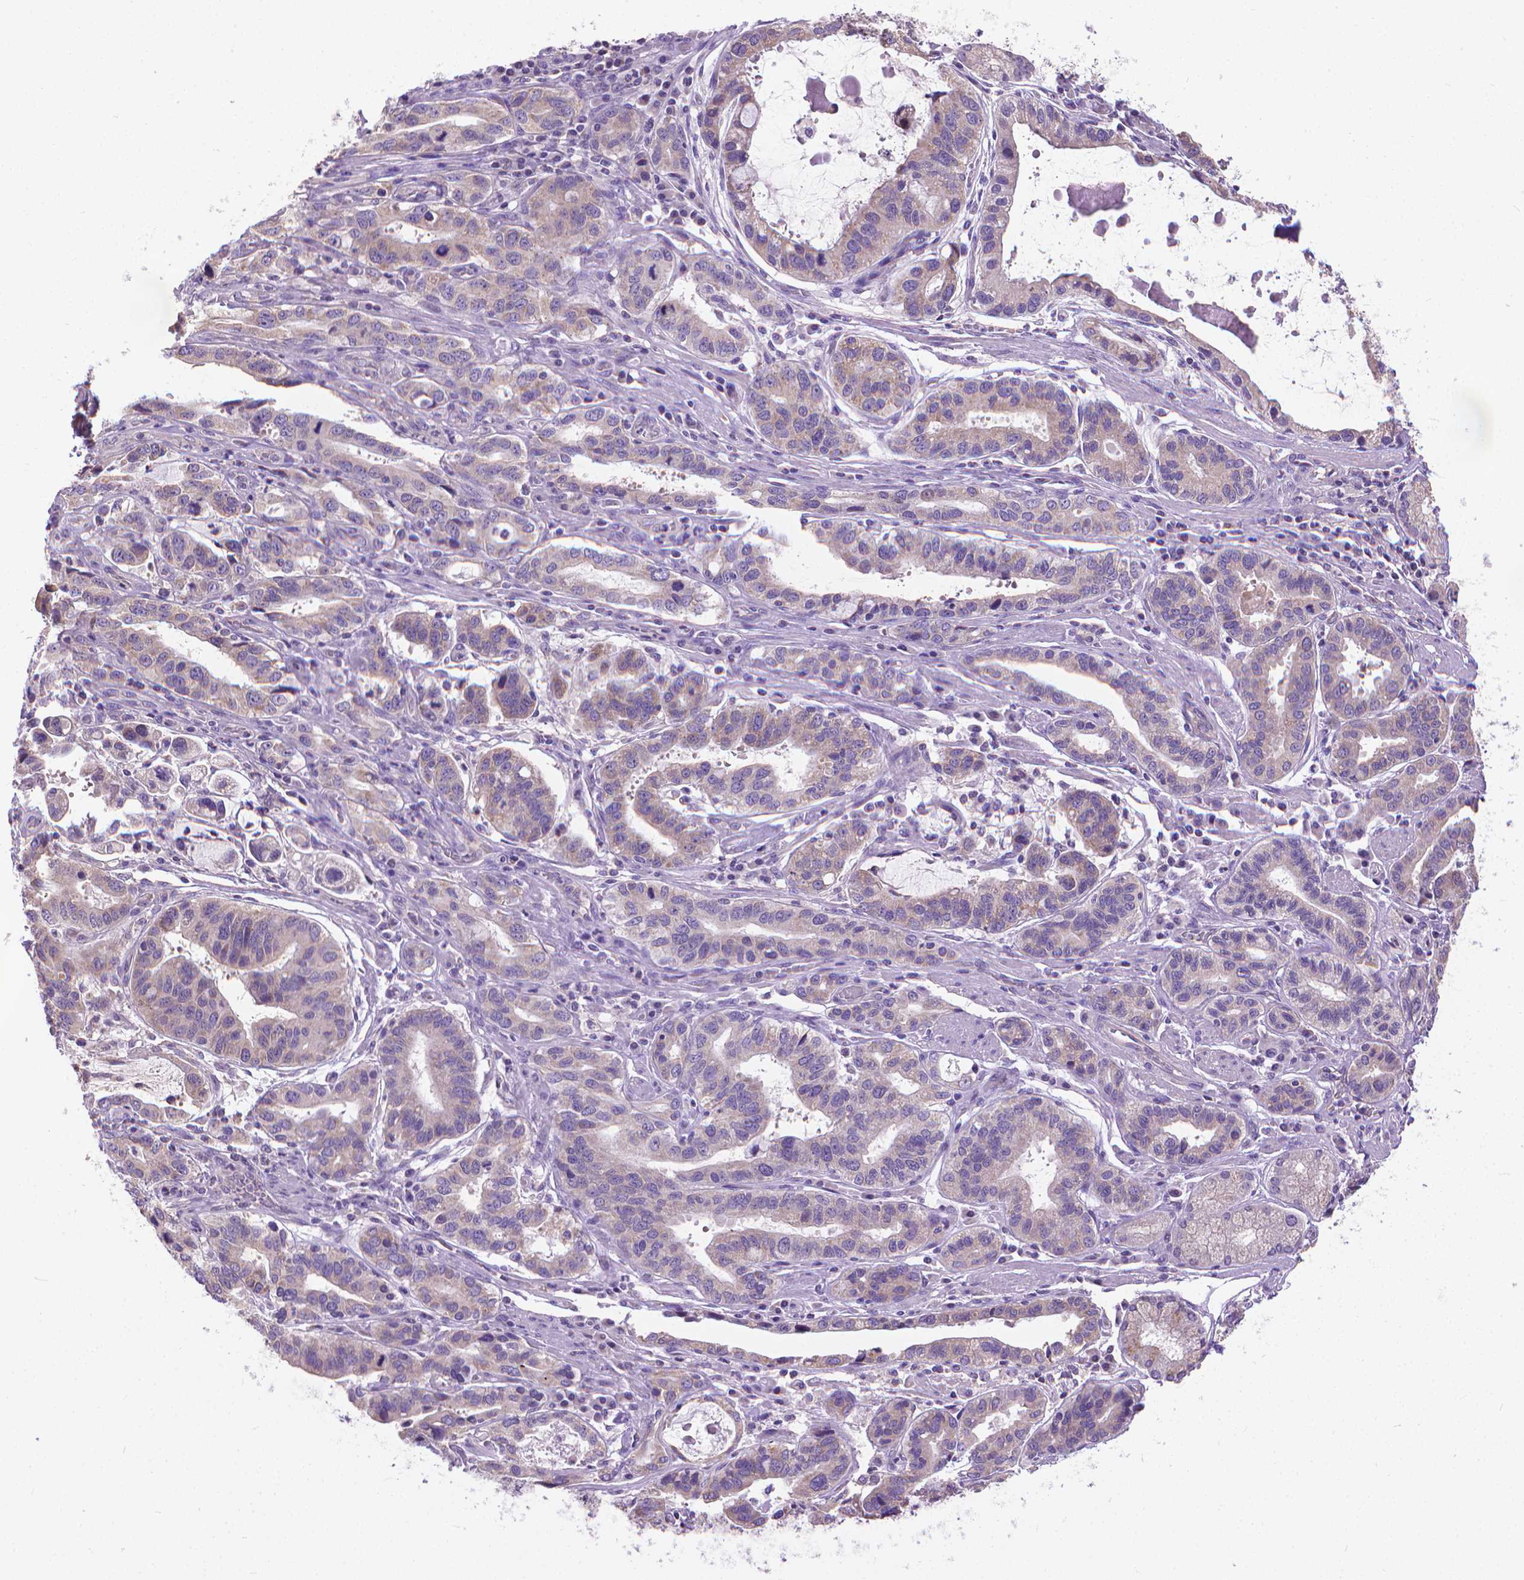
{"staining": {"intensity": "weak", "quantity": "25%-75%", "location": "cytoplasmic/membranous"}, "tissue": "stomach cancer", "cell_type": "Tumor cells", "image_type": "cancer", "snomed": [{"axis": "morphology", "description": "Adenocarcinoma, NOS"}, {"axis": "topography", "description": "Stomach, lower"}], "caption": "Weak cytoplasmic/membranous protein staining is seen in about 25%-75% of tumor cells in adenocarcinoma (stomach).", "gene": "SYN1", "patient": {"sex": "female", "age": 76}}